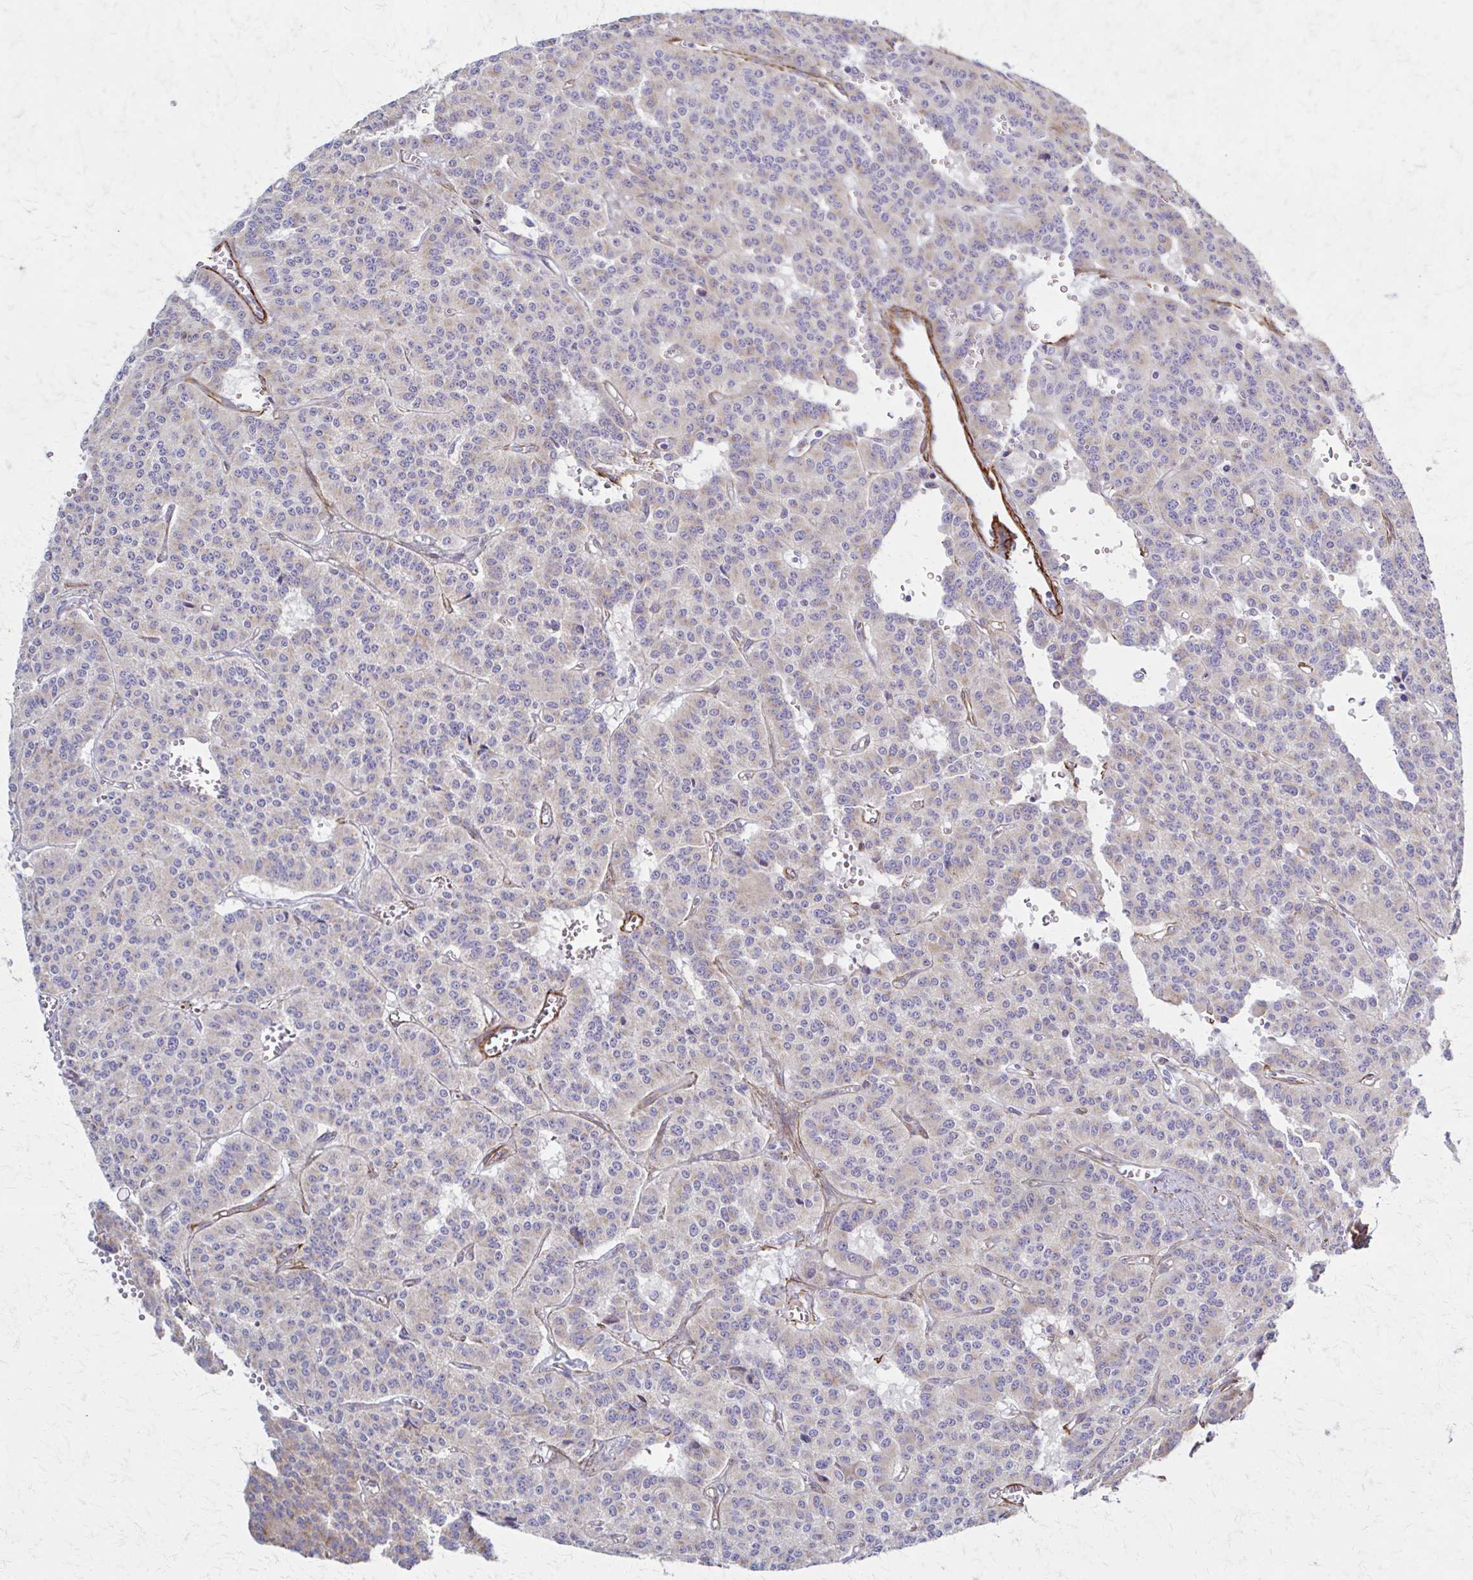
{"staining": {"intensity": "weak", "quantity": "<25%", "location": "cytoplasmic/membranous"}, "tissue": "carcinoid", "cell_type": "Tumor cells", "image_type": "cancer", "snomed": [{"axis": "morphology", "description": "Carcinoid, malignant, NOS"}, {"axis": "topography", "description": "Lung"}], "caption": "Tumor cells show no significant staining in malignant carcinoid. (Stains: DAB (3,3'-diaminobenzidine) IHC with hematoxylin counter stain, Microscopy: brightfield microscopy at high magnification).", "gene": "TIMMDC1", "patient": {"sex": "female", "age": 71}}